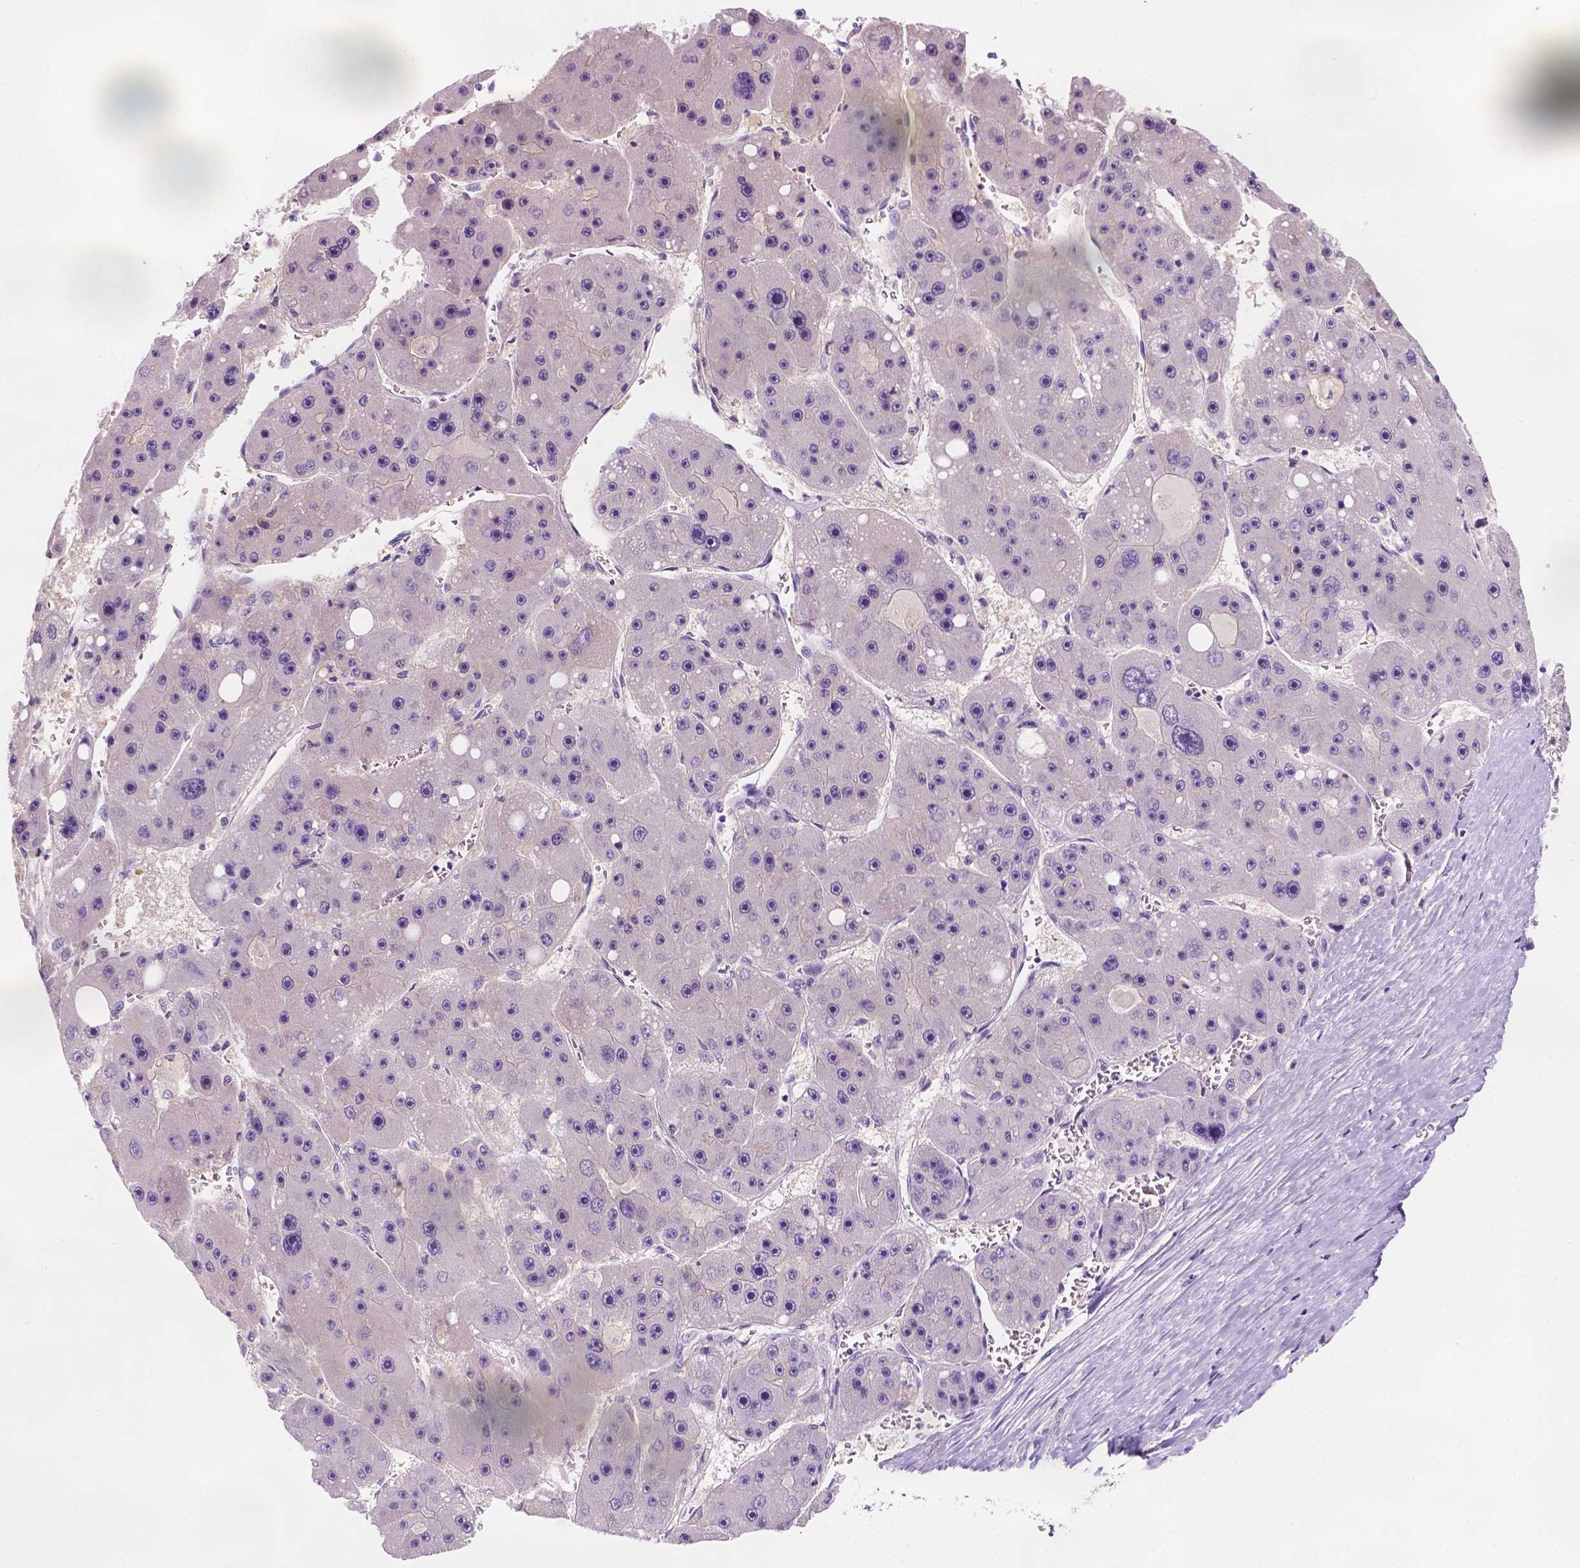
{"staining": {"intensity": "negative", "quantity": "none", "location": "none"}, "tissue": "liver cancer", "cell_type": "Tumor cells", "image_type": "cancer", "snomed": [{"axis": "morphology", "description": "Carcinoma, Hepatocellular, NOS"}, {"axis": "topography", "description": "Liver"}], "caption": "This is a photomicrograph of IHC staining of liver cancer, which shows no expression in tumor cells.", "gene": "SIRT2", "patient": {"sex": "female", "age": 61}}